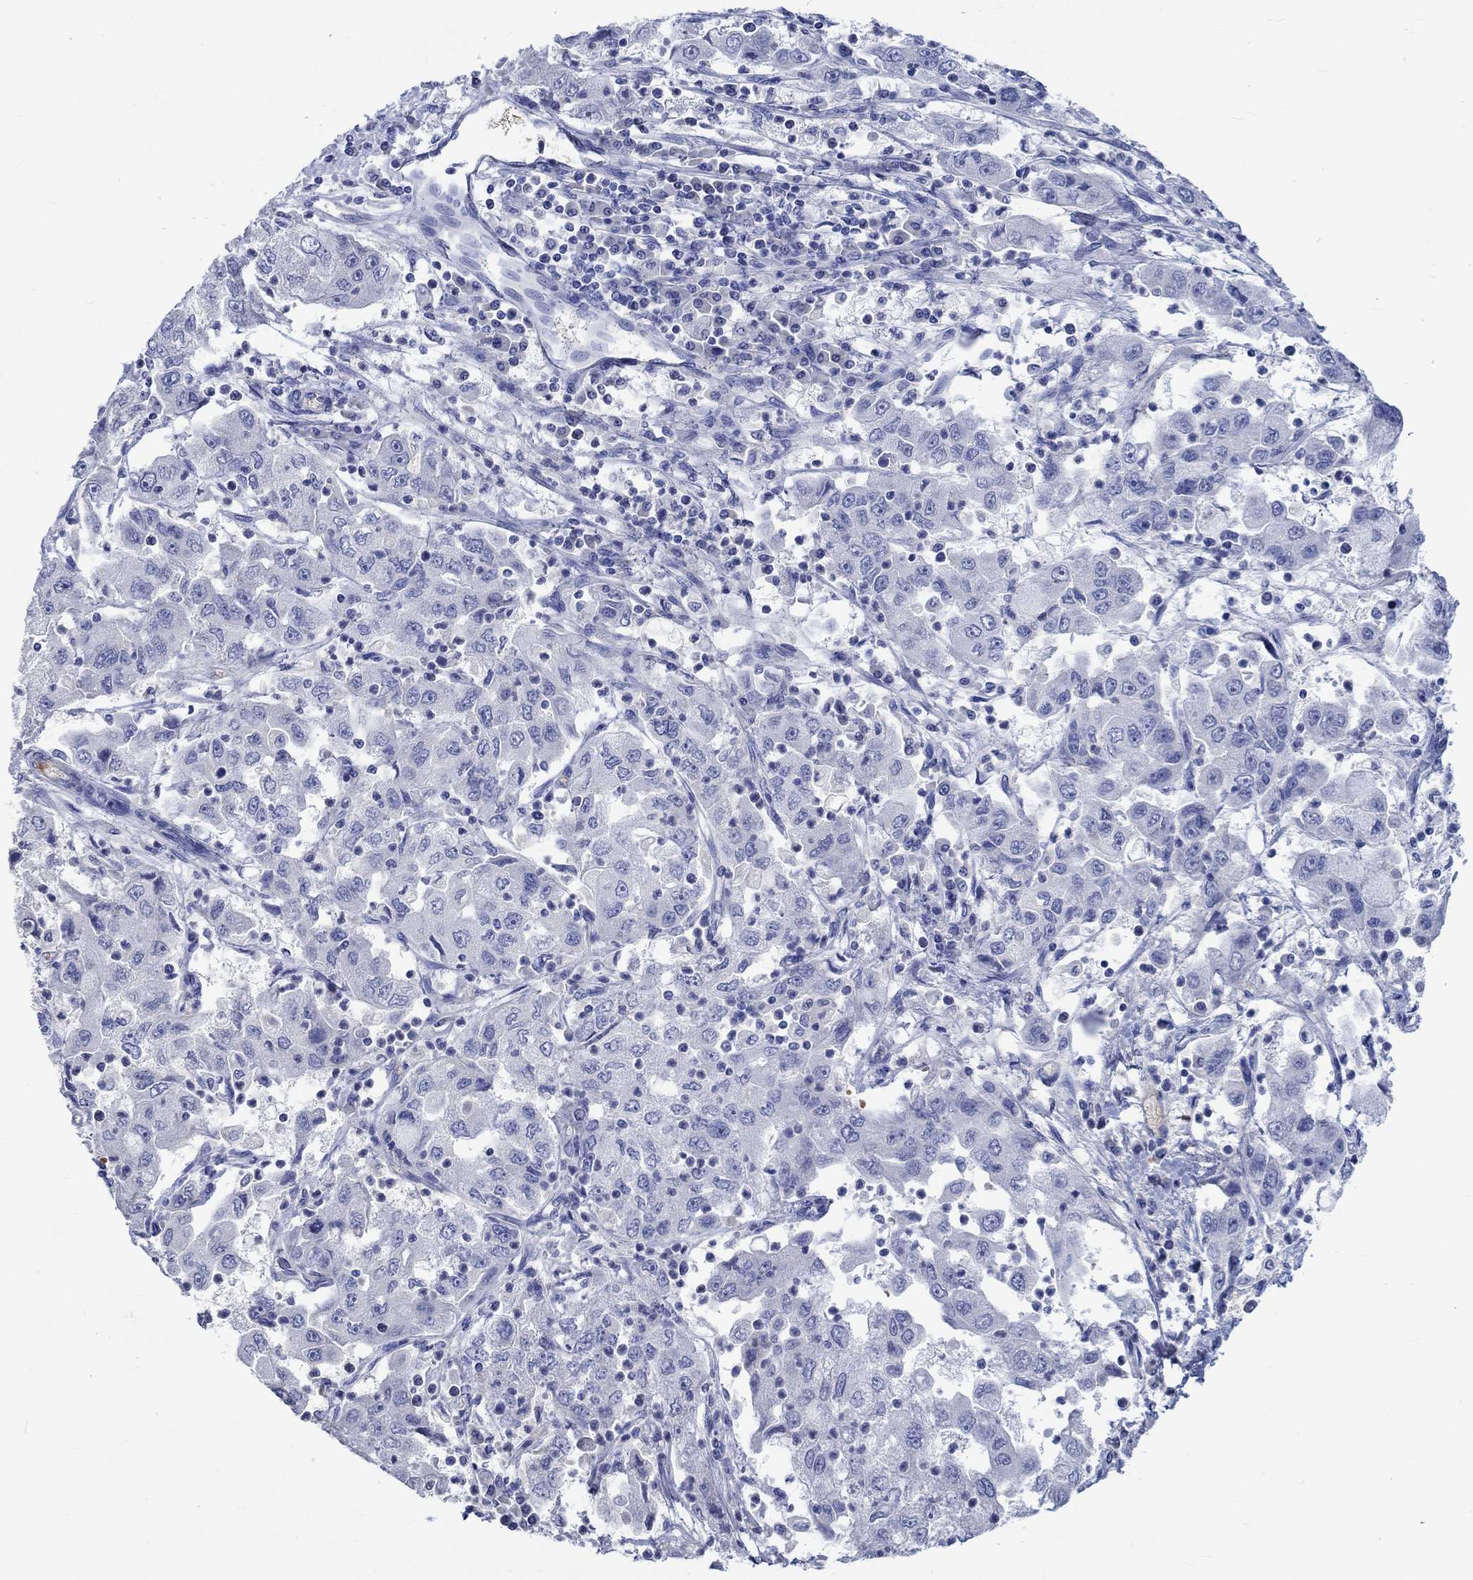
{"staining": {"intensity": "negative", "quantity": "none", "location": "none"}, "tissue": "cervical cancer", "cell_type": "Tumor cells", "image_type": "cancer", "snomed": [{"axis": "morphology", "description": "Squamous cell carcinoma, NOS"}, {"axis": "topography", "description": "Cervix"}], "caption": "The photomicrograph exhibits no significant positivity in tumor cells of cervical cancer (squamous cell carcinoma). (DAB immunohistochemistry (IHC) with hematoxylin counter stain).", "gene": "KCNA1", "patient": {"sex": "female", "age": 36}}